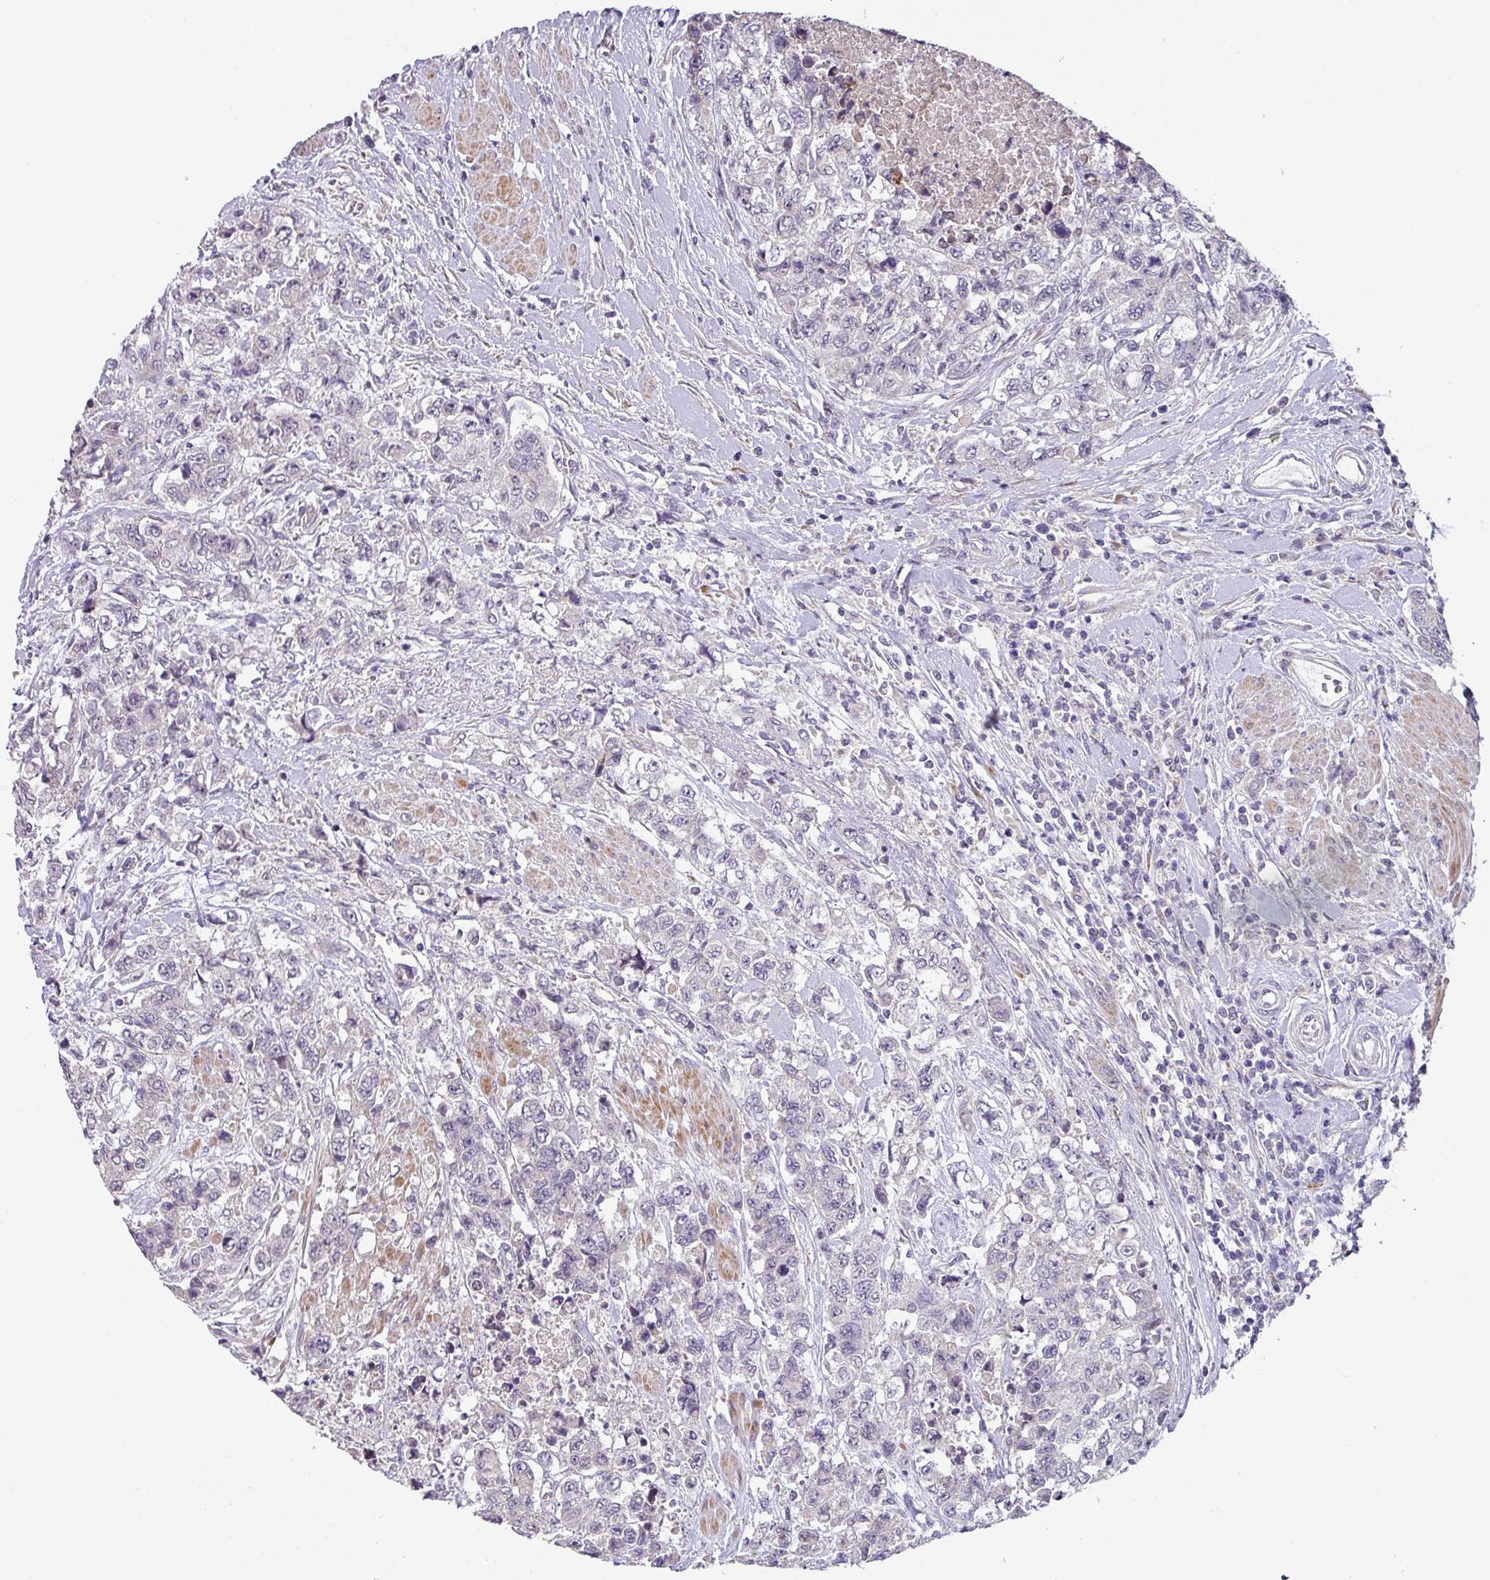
{"staining": {"intensity": "negative", "quantity": "none", "location": "none"}, "tissue": "urothelial cancer", "cell_type": "Tumor cells", "image_type": "cancer", "snomed": [{"axis": "morphology", "description": "Urothelial carcinoma, High grade"}, {"axis": "topography", "description": "Urinary bladder"}], "caption": "This is an immunohistochemistry photomicrograph of high-grade urothelial carcinoma. There is no positivity in tumor cells.", "gene": "KLHL3", "patient": {"sex": "female", "age": 78}}